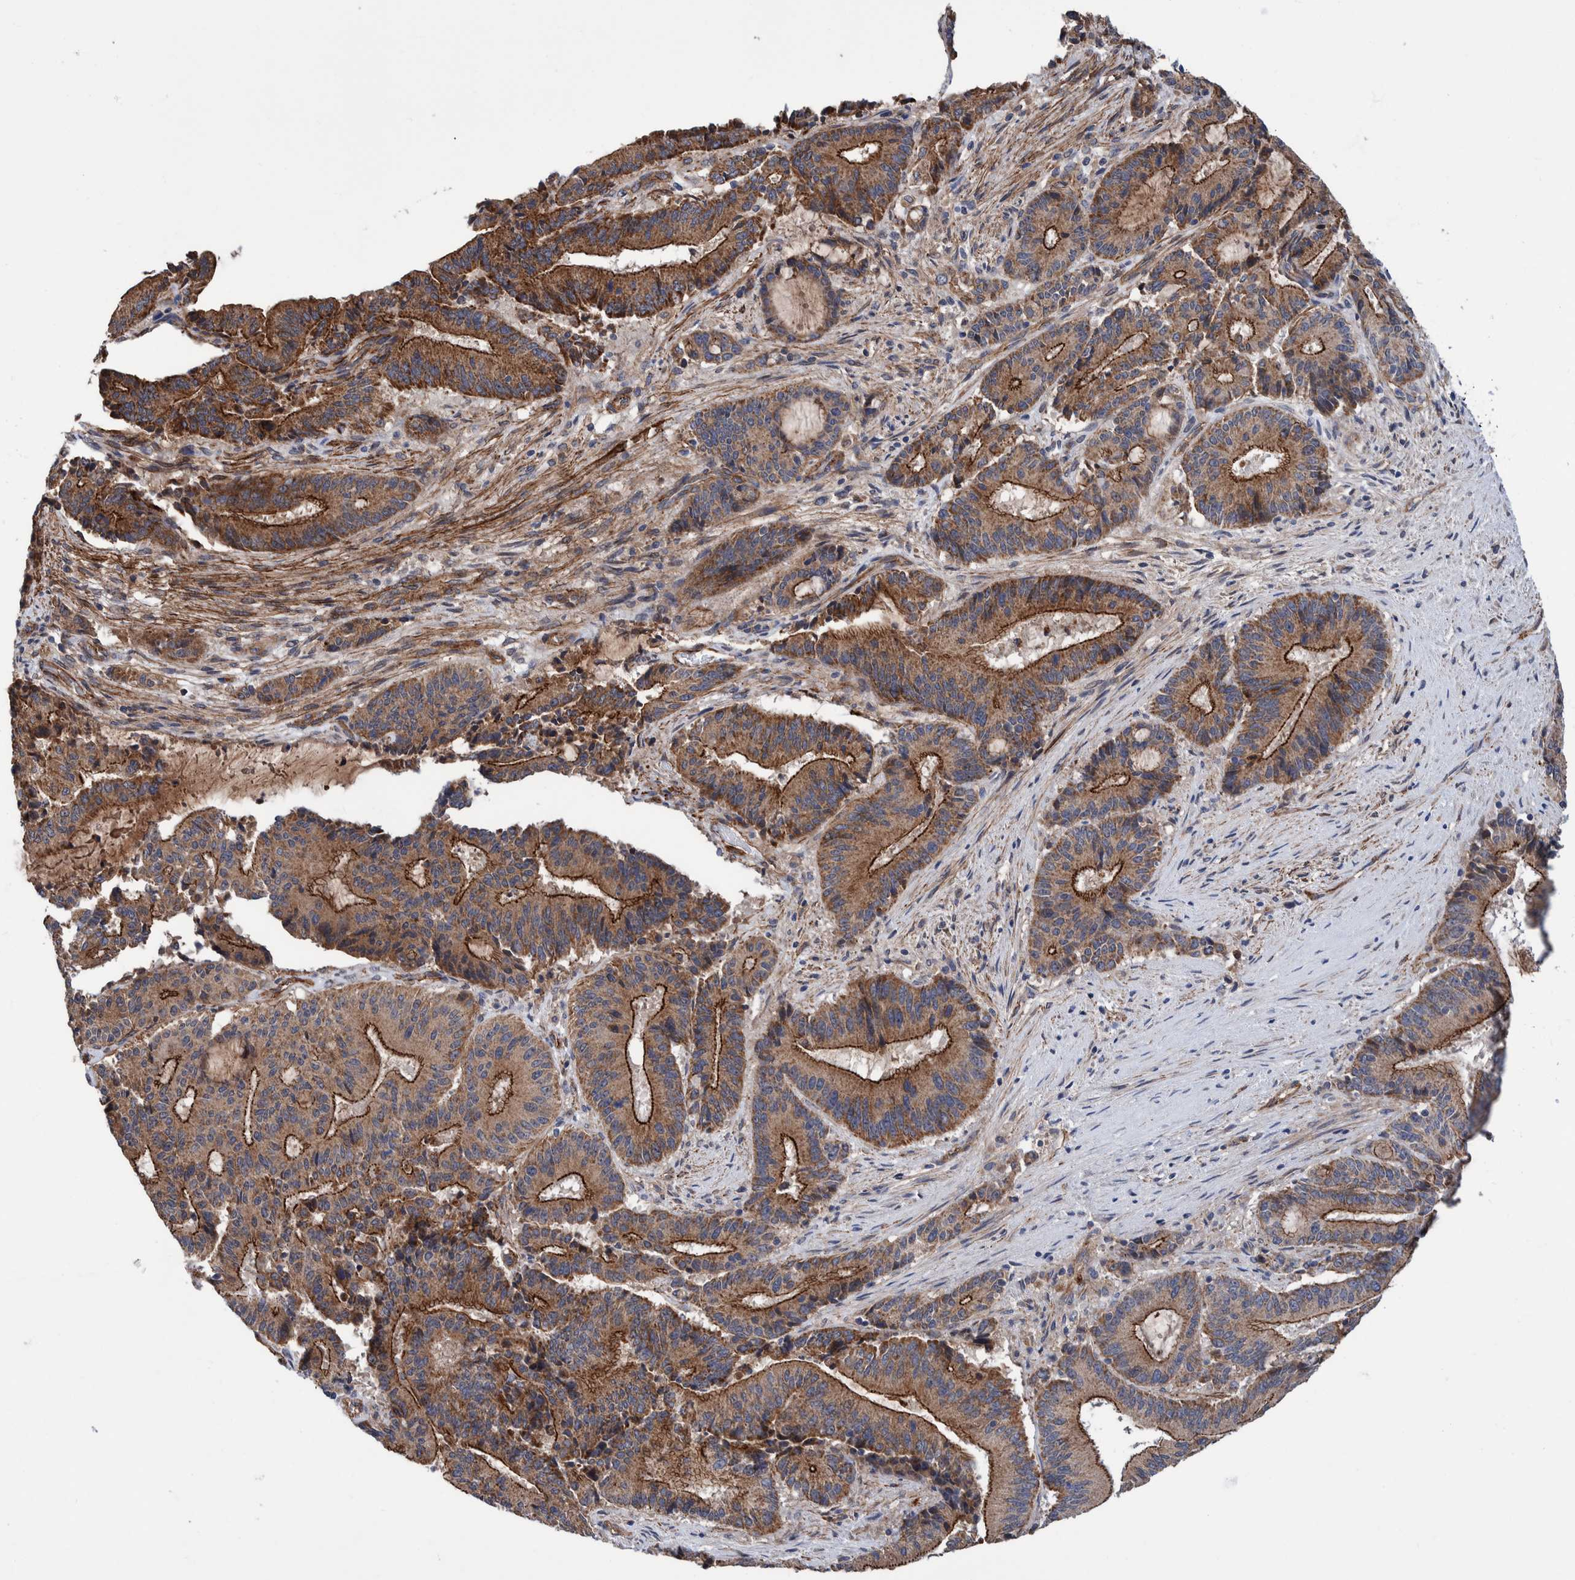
{"staining": {"intensity": "strong", "quantity": "25%-75%", "location": "cytoplasmic/membranous"}, "tissue": "liver cancer", "cell_type": "Tumor cells", "image_type": "cancer", "snomed": [{"axis": "morphology", "description": "Normal tissue, NOS"}, {"axis": "morphology", "description": "Cholangiocarcinoma"}, {"axis": "topography", "description": "Liver"}, {"axis": "topography", "description": "Peripheral nerve tissue"}], "caption": "Immunohistochemical staining of human liver cancer displays high levels of strong cytoplasmic/membranous protein positivity in about 25%-75% of tumor cells.", "gene": "SLC25A10", "patient": {"sex": "female", "age": 73}}